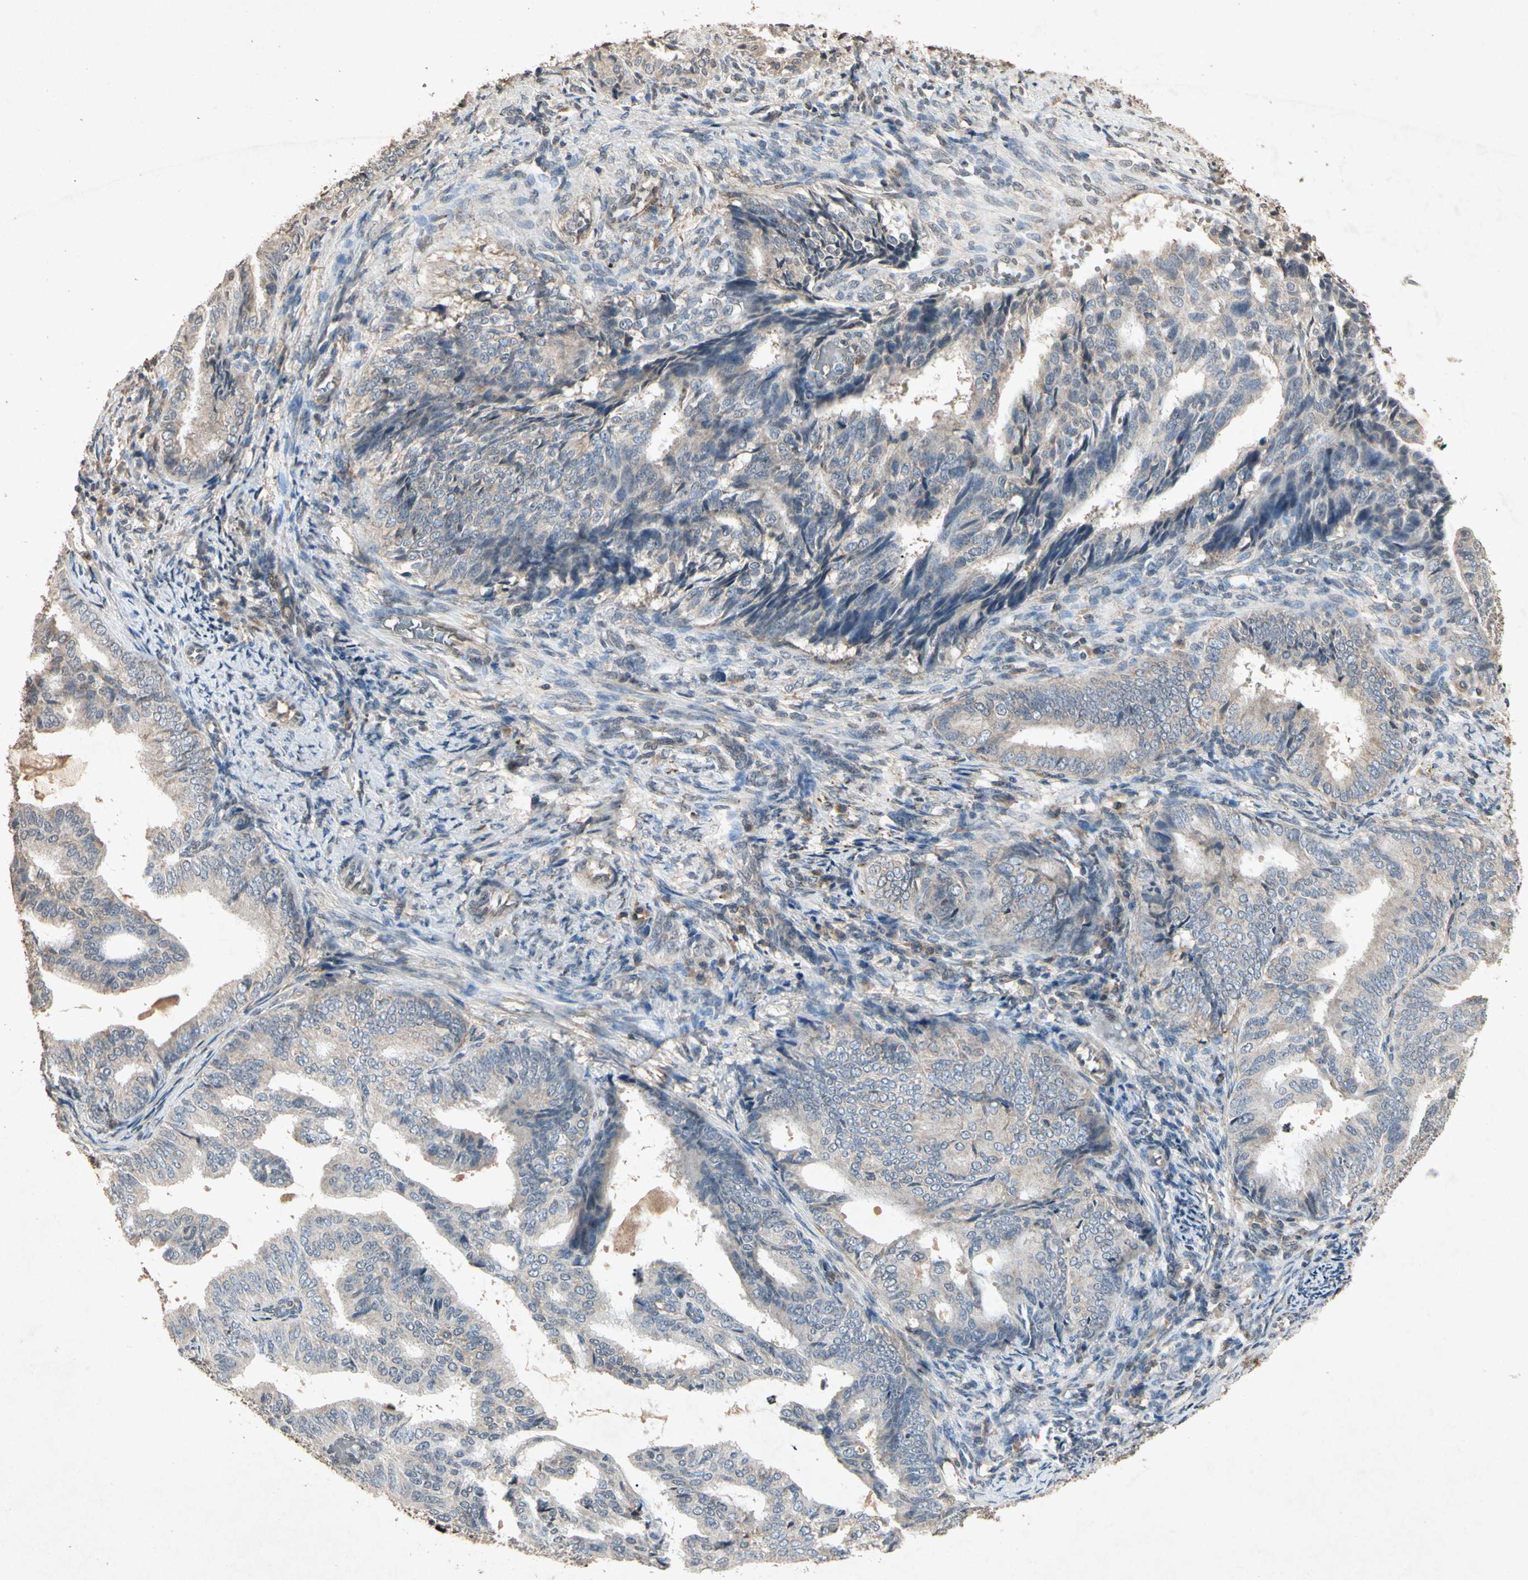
{"staining": {"intensity": "weak", "quantity": ">75%", "location": "cytoplasmic/membranous"}, "tissue": "endometrial cancer", "cell_type": "Tumor cells", "image_type": "cancer", "snomed": [{"axis": "morphology", "description": "Adenocarcinoma, NOS"}, {"axis": "topography", "description": "Endometrium"}], "caption": "Weak cytoplasmic/membranous expression is present in about >75% of tumor cells in endometrial cancer. The staining was performed using DAB (3,3'-diaminobenzidine) to visualize the protein expression in brown, while the nuclei were stained in blue with hematoxylin (Magnification: 20x).", "gene": "MSRB1", "patient": {"sex": "female", "age": 58}}